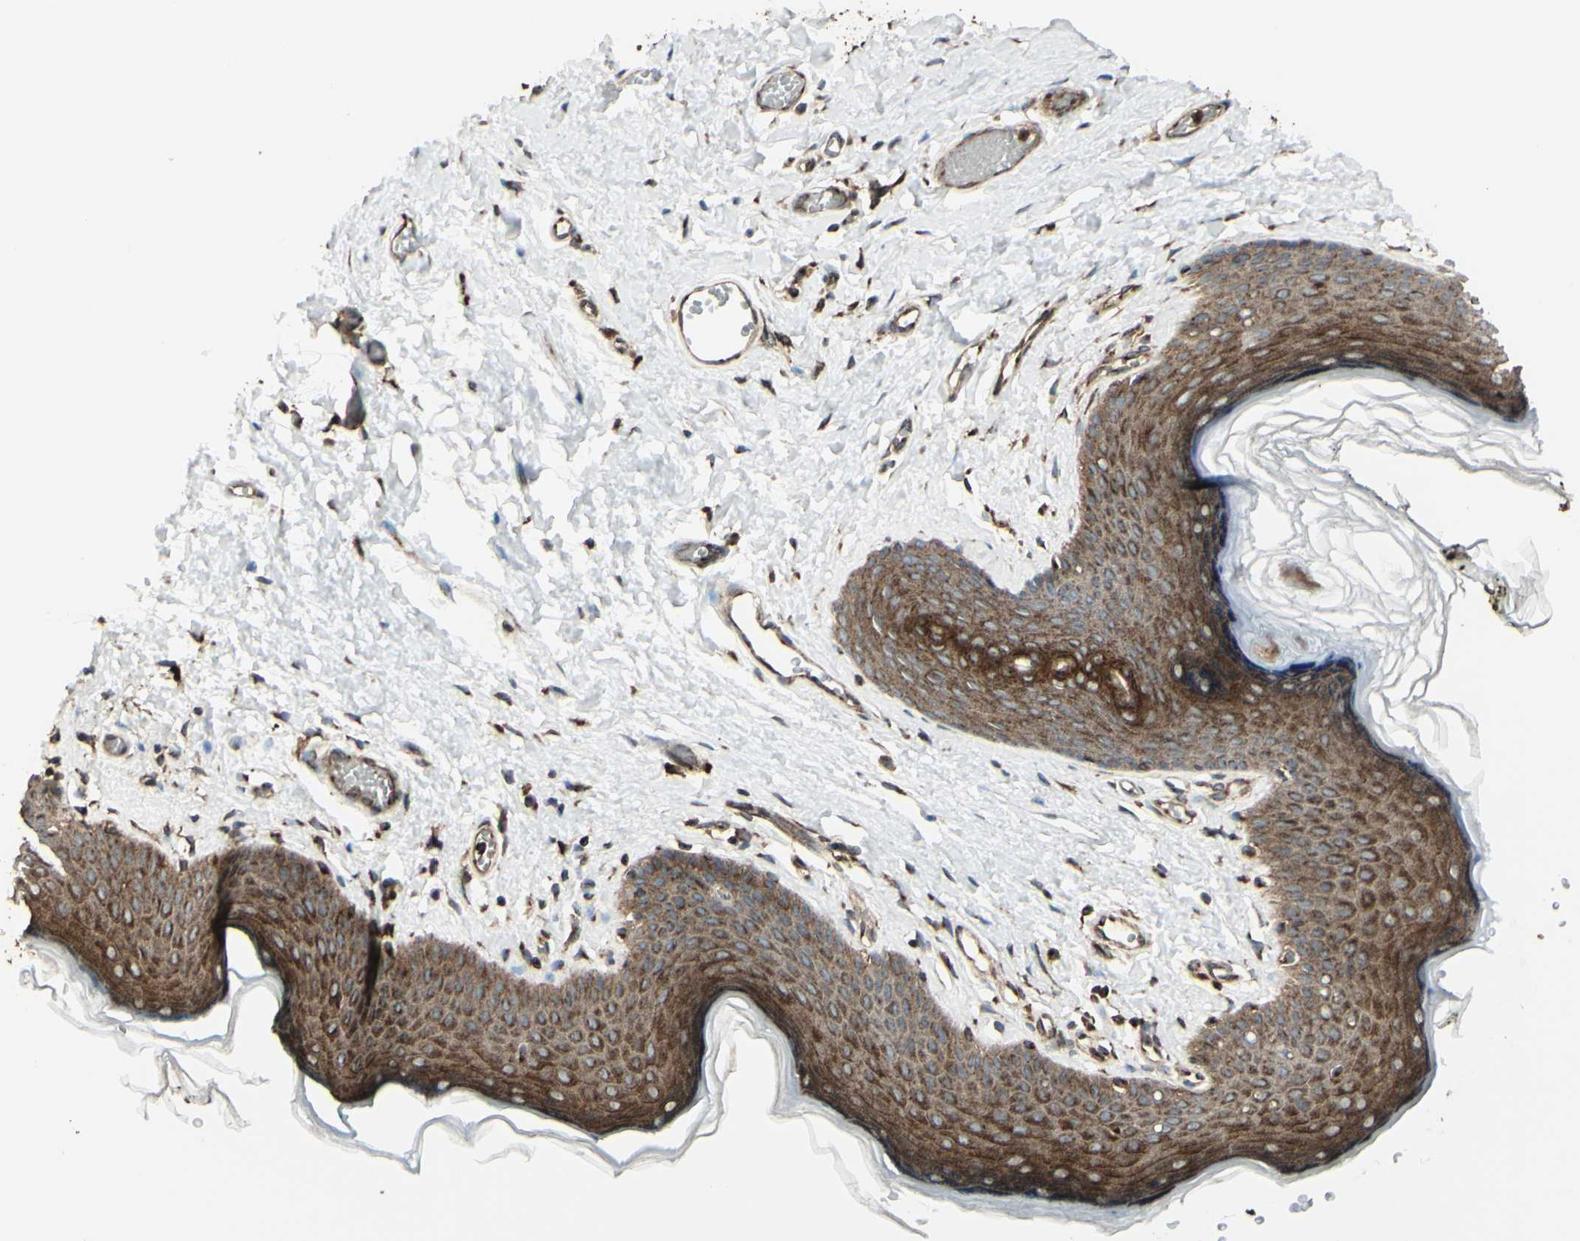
{"staining": {"intensity": "strong", "quantity": ">75%", "location": "cytoplasmic/membranous"}, "tissue": "skin", "cell_type": "Epidermal cells", "image_type": "normal", "snomed": [{"axis": "morphology", "description": "Normal tissue, NOS"}, {"axis": "morphology", "description": "Inflammation, NOS"}, {"axis": "topography", "description": "Vulva"}], "caption": "DAB (3,3'-diaminobenzidine) immunohistochemical staining of normal human skin reveals strong cytoplasmic/membranous protein expression in about >75% of epidermal cells. (IHC, brightfield microscopy, high magnification).", "gene": "NAPA", "patient": {"sex": "female", "age": 84}}